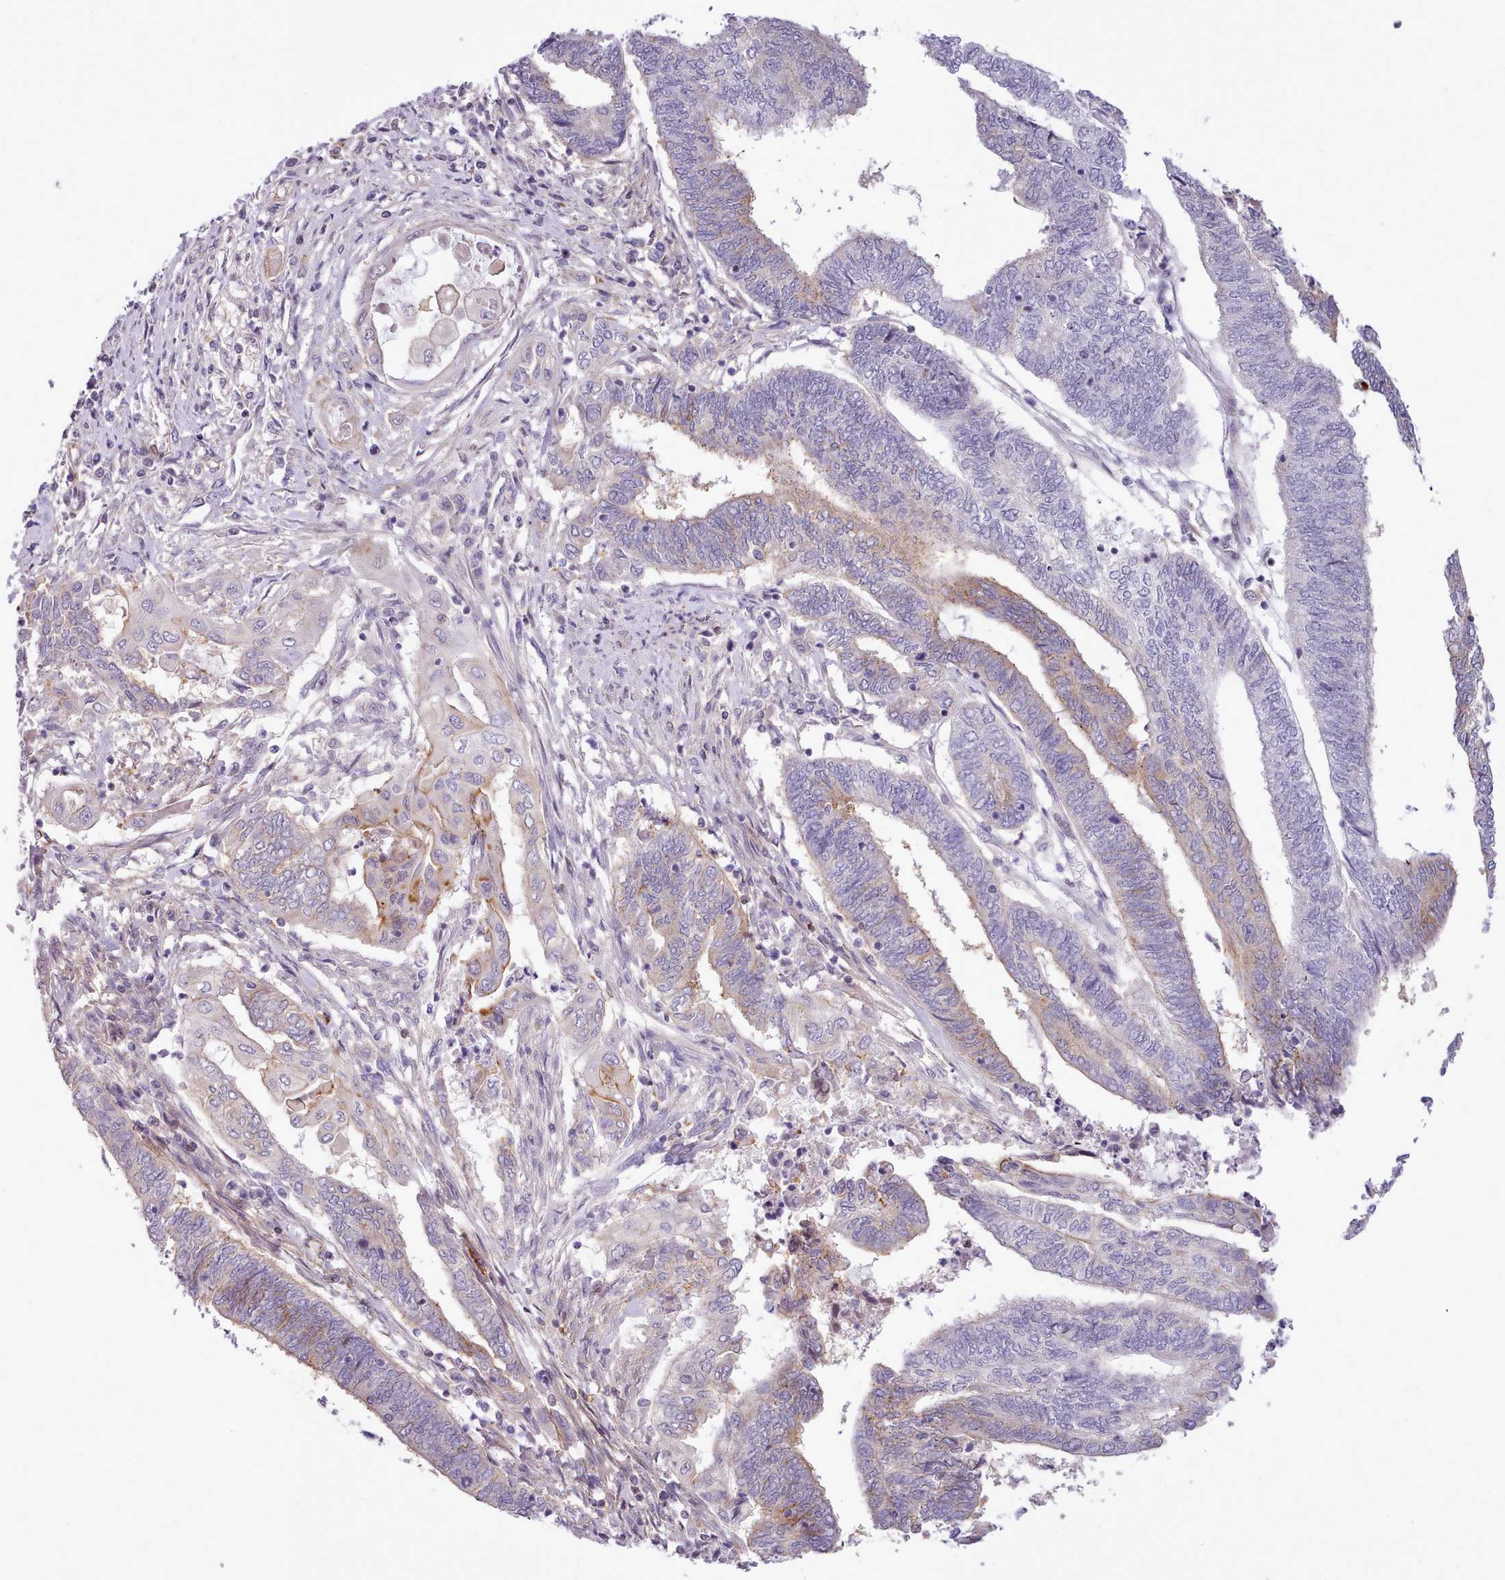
{"staining": {"intensity": "moderate", "quantity": "<25%", "location": "cytoplasmic/membranous"}, "tissue": "endometrial cancer", "cell_type": "Tumor cells", "image_type": "cancer", "snomed": [{"axis": "morphology", "description": "Adenocarcinoma, NOS"}, {"axis": "topography", "description": "Uterus"}, {"axis": "topography", "description": "Endometrium"}], "caption": "Moderate cytoplasmic/membranous positivity is identified in about <25% of tumor cells in endometrial adenocarcinoma.", "gene": "CYP2A13", "patient": {"sex": "female", "age": 70}}